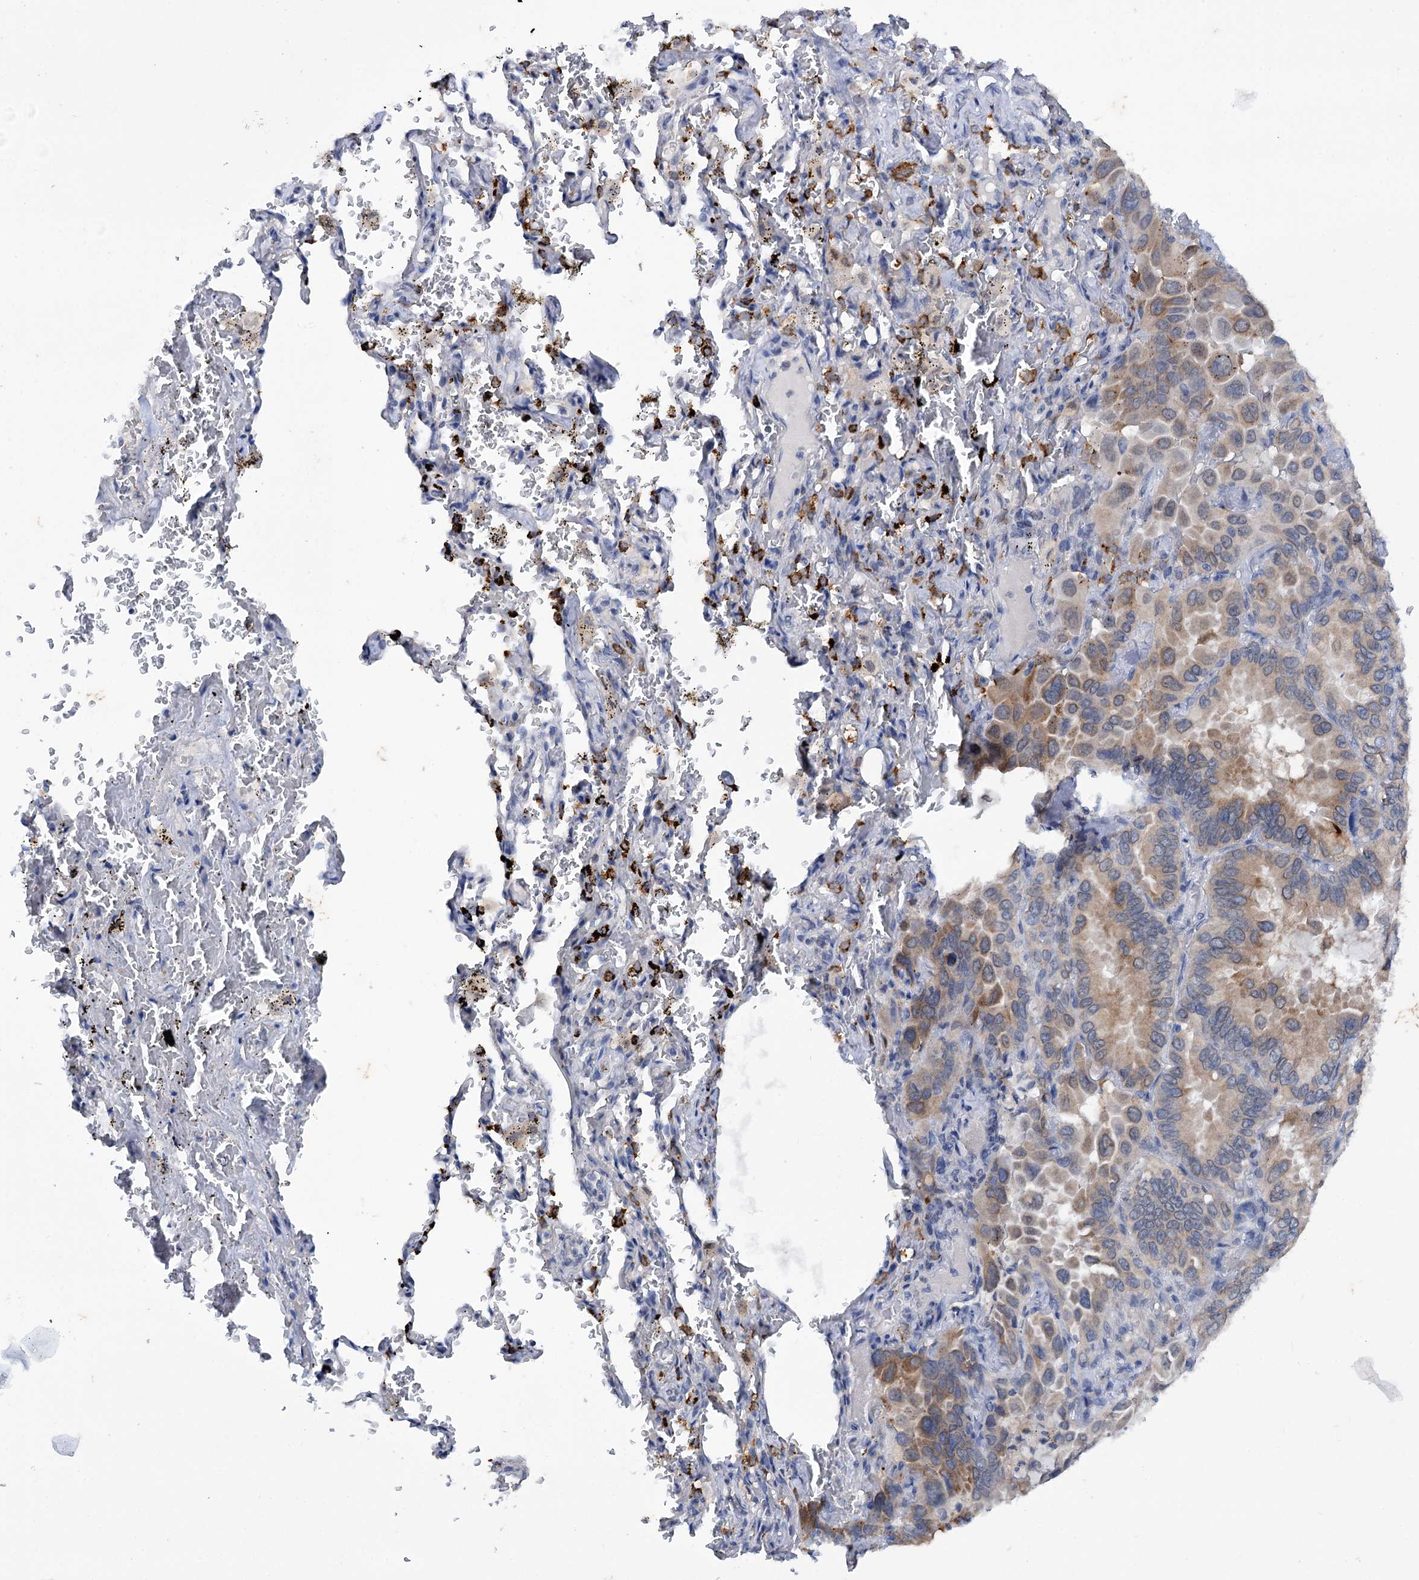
{"staining": {"intensity": "weak", "quantity": "25%-75%", "location": "cytoplasmic/membranous"}, "tissue": "lung cancer", "cell_type": "Tumor cells", "image_type": "cancer", "snomed": [{"axis": "morphology", "description": "Adenocarcinoma, NOS"}, {"axis": "topography", "description": "Lung"}], "caption": "Protein staining of lung cancer (adenocarcinoma) tissue demonstrates weak cytoplasmic/membranous positivity in approximately 25%-75% of tumor cells.", "gene": "MID1IP1", "patient": {"sex": "male", "age": 64}}